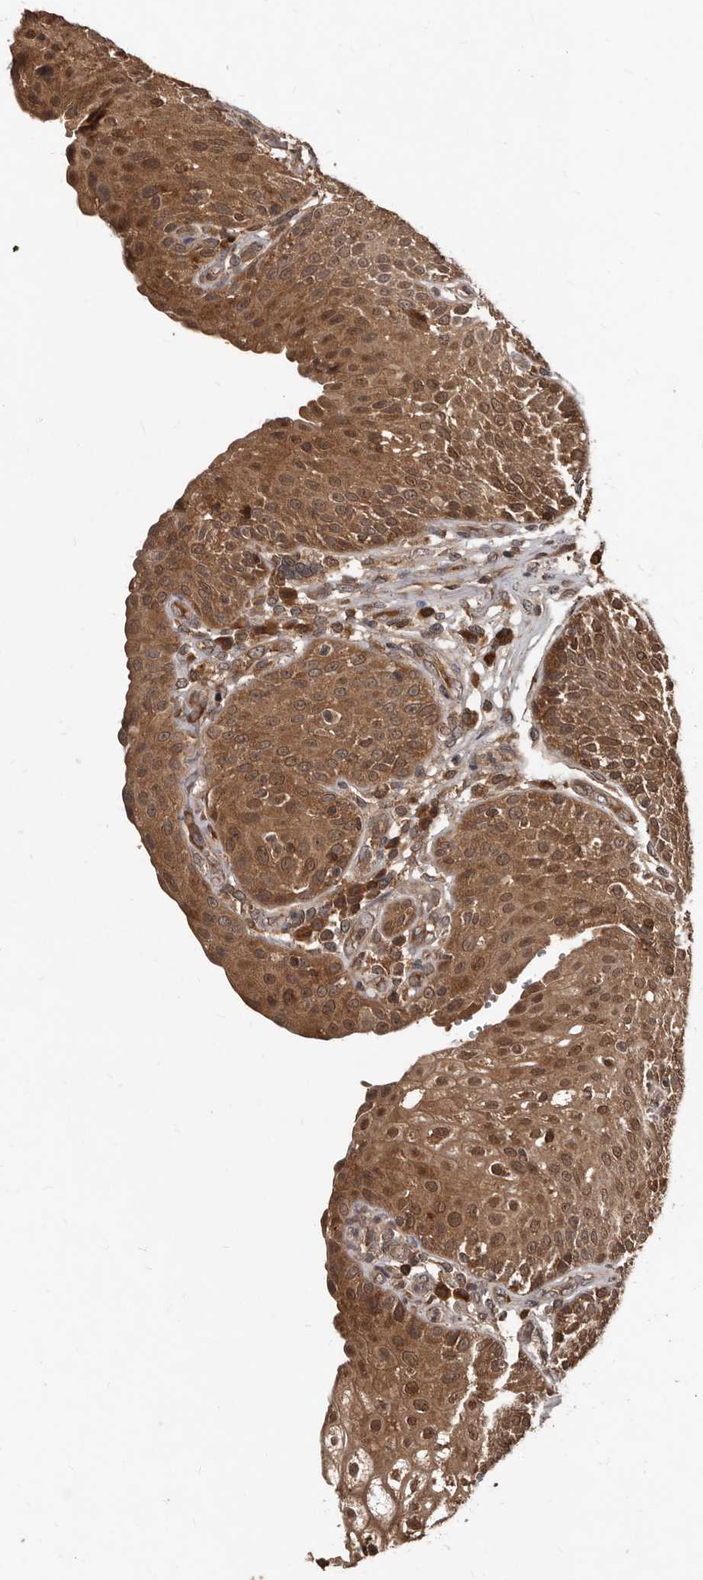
{"staining": {"intensity": "strong", "quantity": ">75%", "location": "cytoplasmic/membranous"}, "tissue": "urinary bladder", "cell_type": "Urothelial cells", "image_type": "normal", "snomed": [{"axis": "morphology", "description": "Normal tissue, NOS"}, {"axis": "topography", "description": "Urinary bladder"}], "caption": "Urinary bladder stained for a protein shows strong cytoplasmic/membranous positivity in urothelial cells.", "gene": "PMVK", "patient": {"sex": "female", "age": 62}}